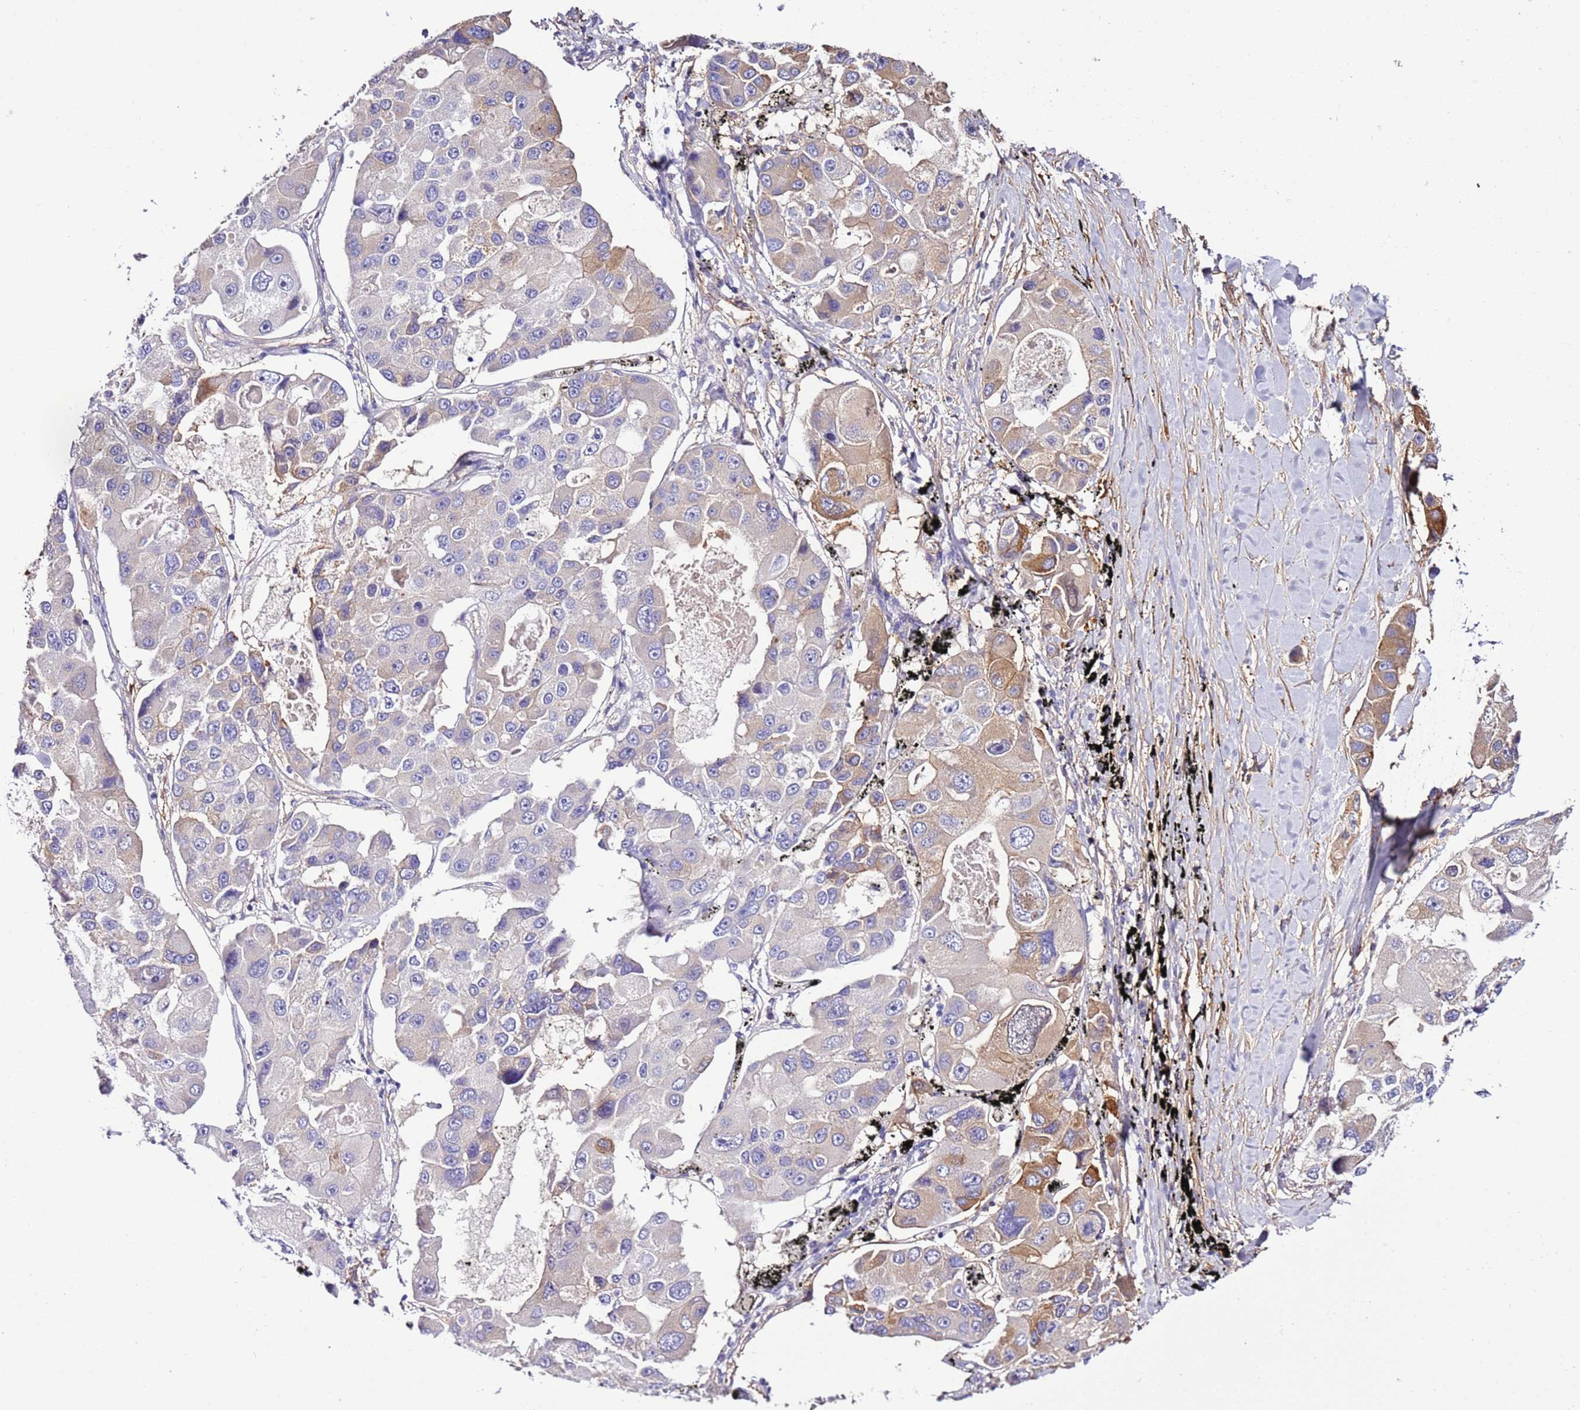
{"staining": {"intensity": "moderate", "quantity": "<25%", "location": "cytoplasmic/membranous"}, "tissue": "lung cancer", "cell_type": "Tumor cells", "image_type": "cancer", "snomed": [{"axis": "morphology", "description": "Adenocarcinoma, NOS"}, {"axis": "topography", "description": "Lung"}], "caption": "Lung cancer stained with DAB immunohistochemistry displays low levels of moderate cytoplasmic/membranous staining in approximately <25% of tumor cells.", "gene": "FAM174C", "patient": {"sex": "female", "age": 54}}